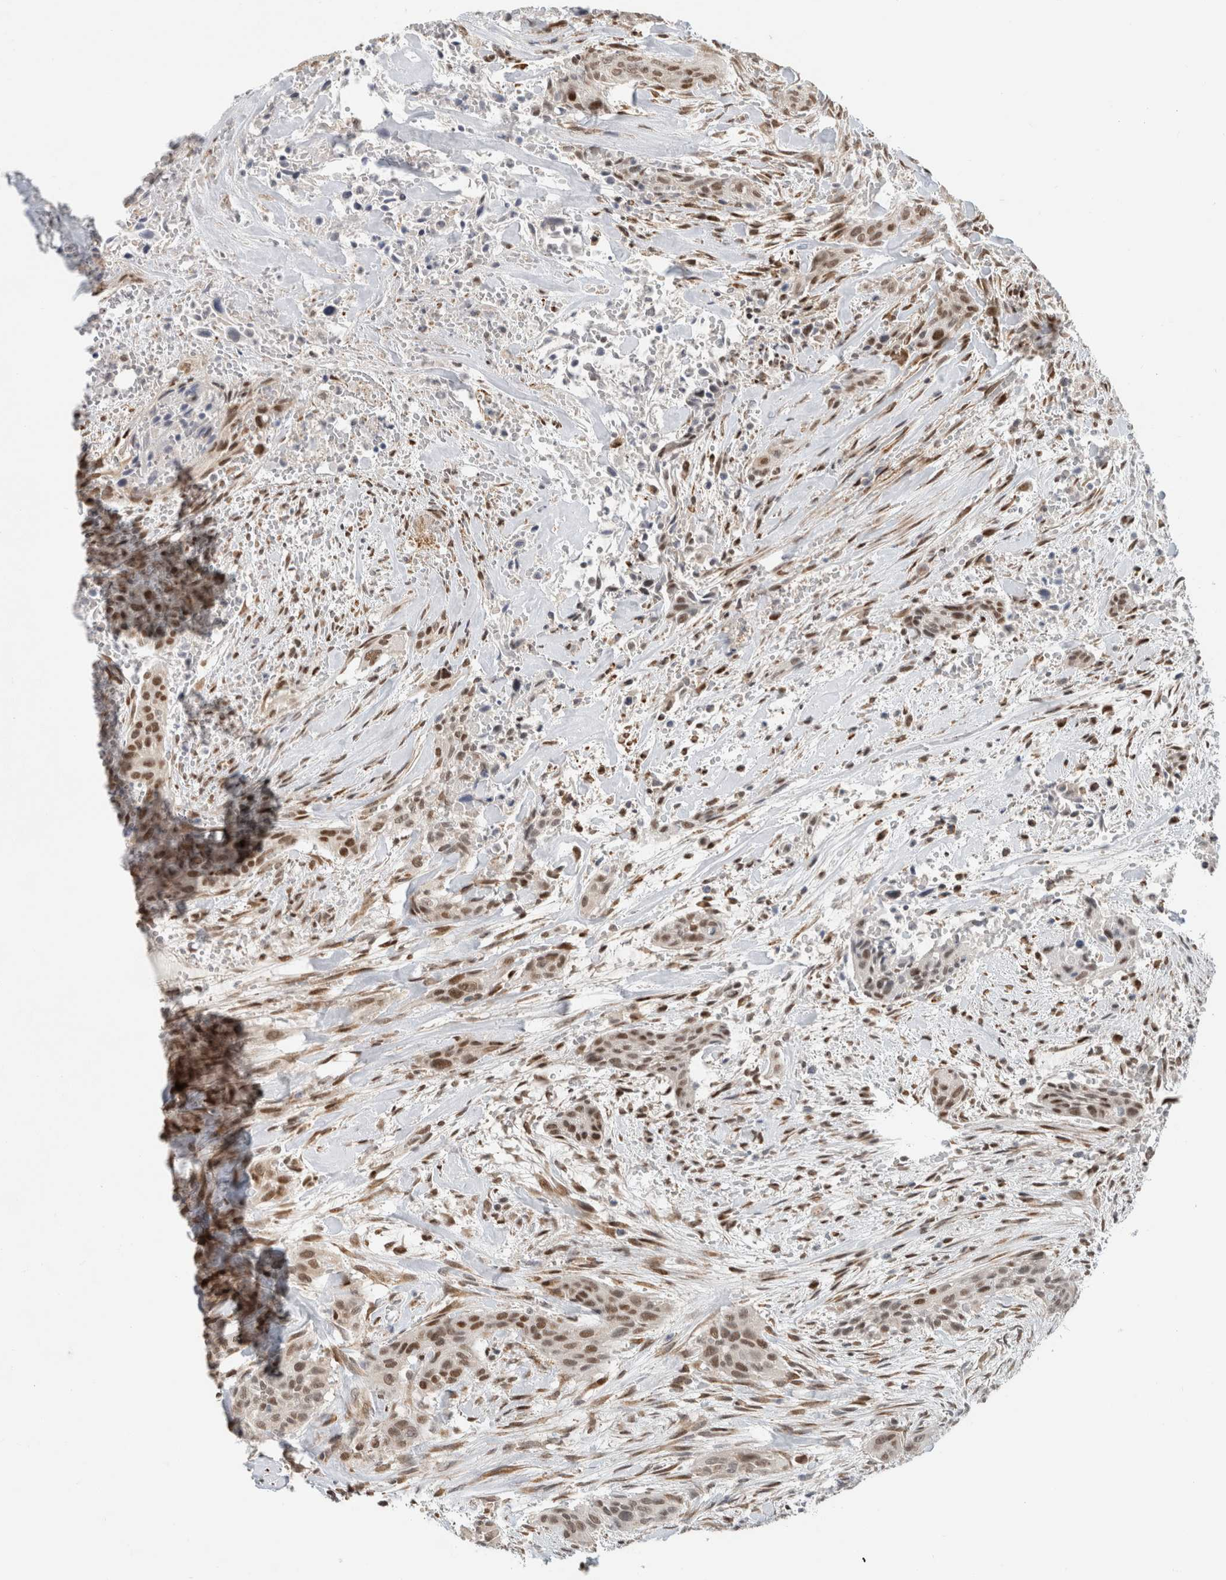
{"staining": {"intensity": "strong", "quantity": ">75%", "location": "nuclear"}, "tissue": "urothelial cancer", "cell_type": "Tumor cells", "image_type": "cancer", "snomed": [{"axis": "morphology", "description": "Urothelial carcinoma, High grade"}, {"axis": "topography", "description": "Urinary bladder"}], "caption": "Immunohistochemistry (IHC) micrograph of neoplastic tissue: urothelial cancer stained using immunohistochemistry (IHC) displays high levels of strong protein expression localized specifically in the nuclear of tumor cells, appearing as a nuclear brown color.", "gene": "HNRNPR", "patient": {"sex": "male", "age": 35}}